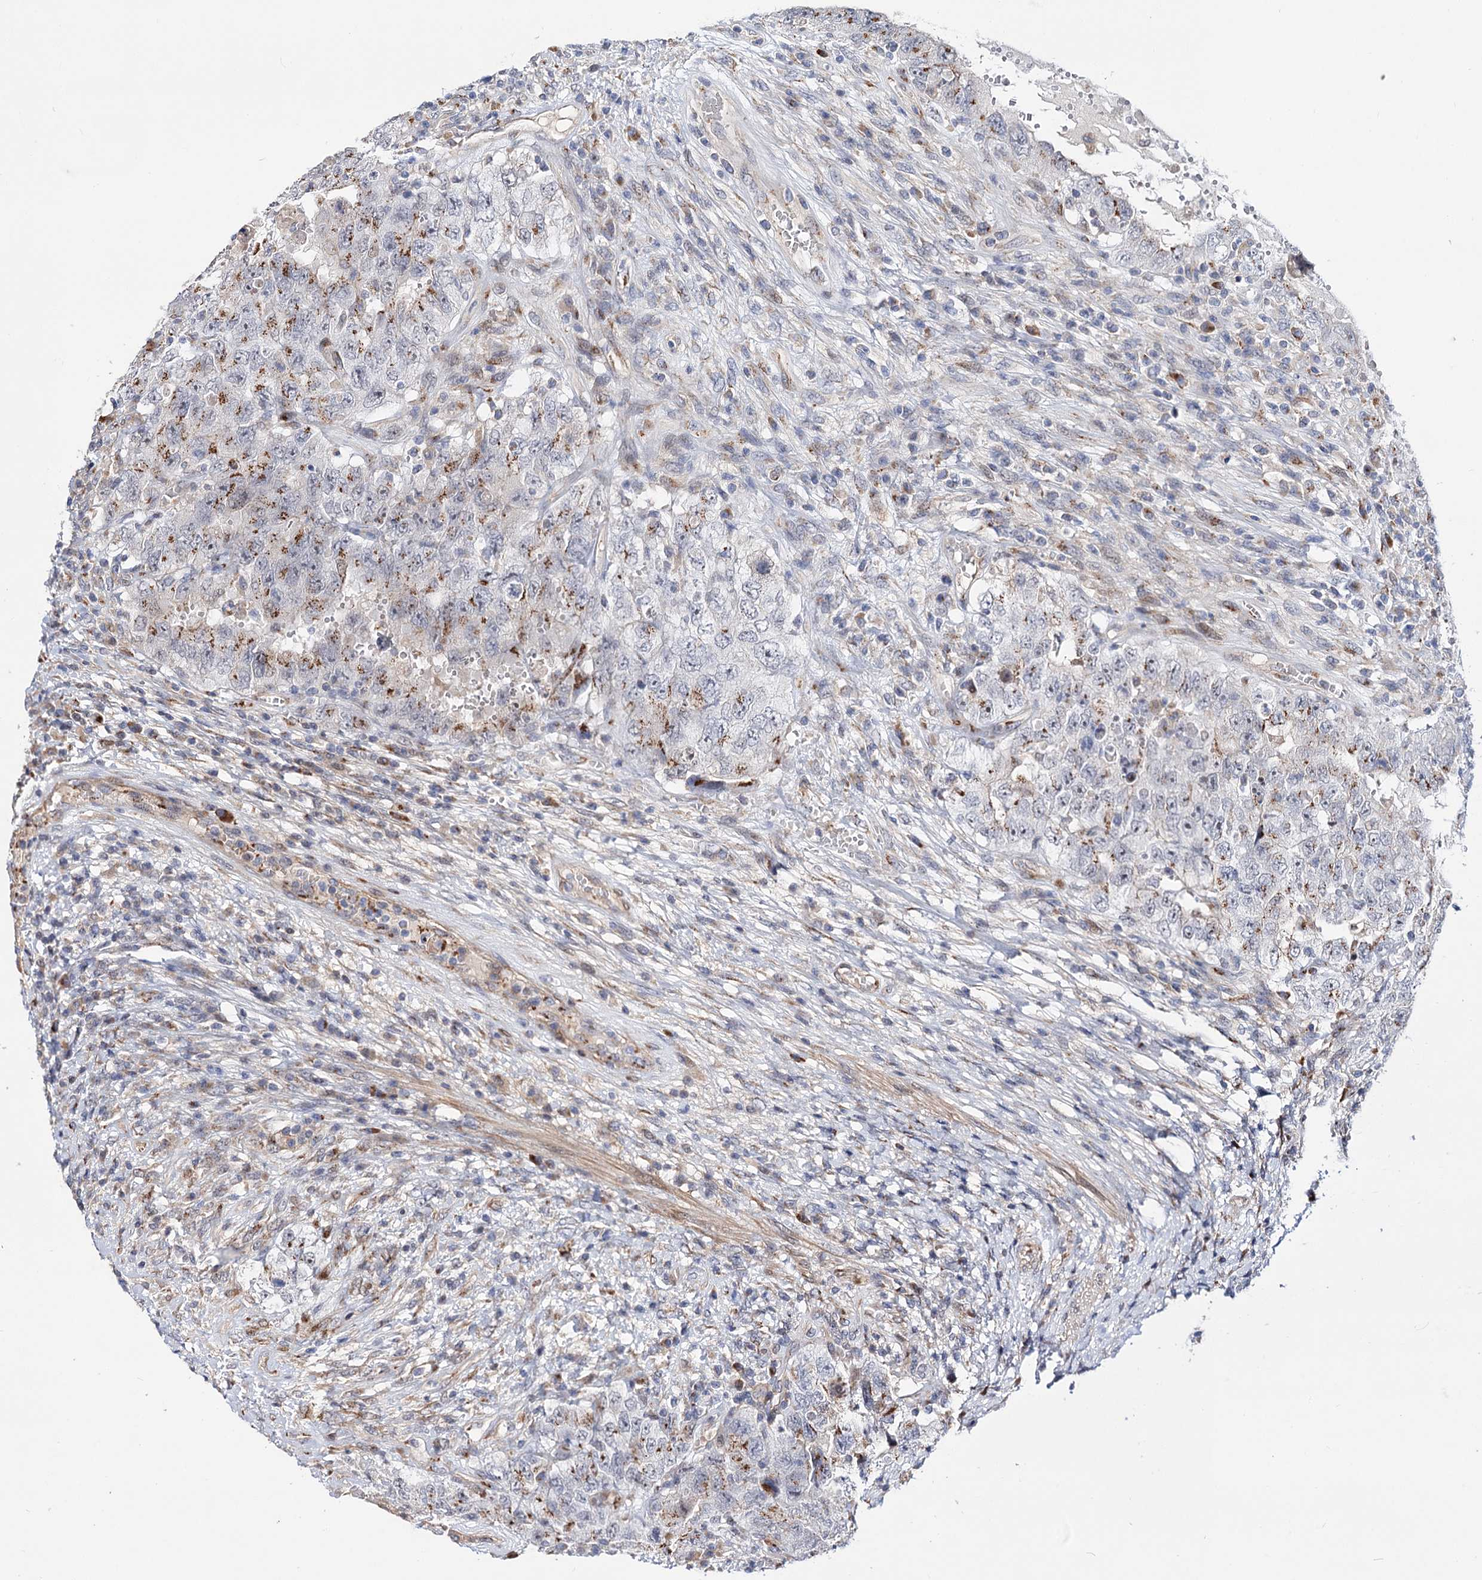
{"staining": {"intensity": "moderate", "quantity": "25%-75%", "location": "cytoplasmic/membranous"}, "tissue": "testis cancer", "cell_type": "Tumor cells", "image_type": "cancer", "snomed": [{"axis": "morphology", "description": "Carcinoma, Embryonal, NOS"}, {"axis": "topography", "description": "Testis"}], "caption": "About 25%-75% of tumor cells in testis embryonal carcinoma reveal moderate cytoplasmic/membranous protein positivity as visualized by brown immunohistochemical staining.", "gene": "C11orf96", "patient": {"sex": "male", "age": 26}}